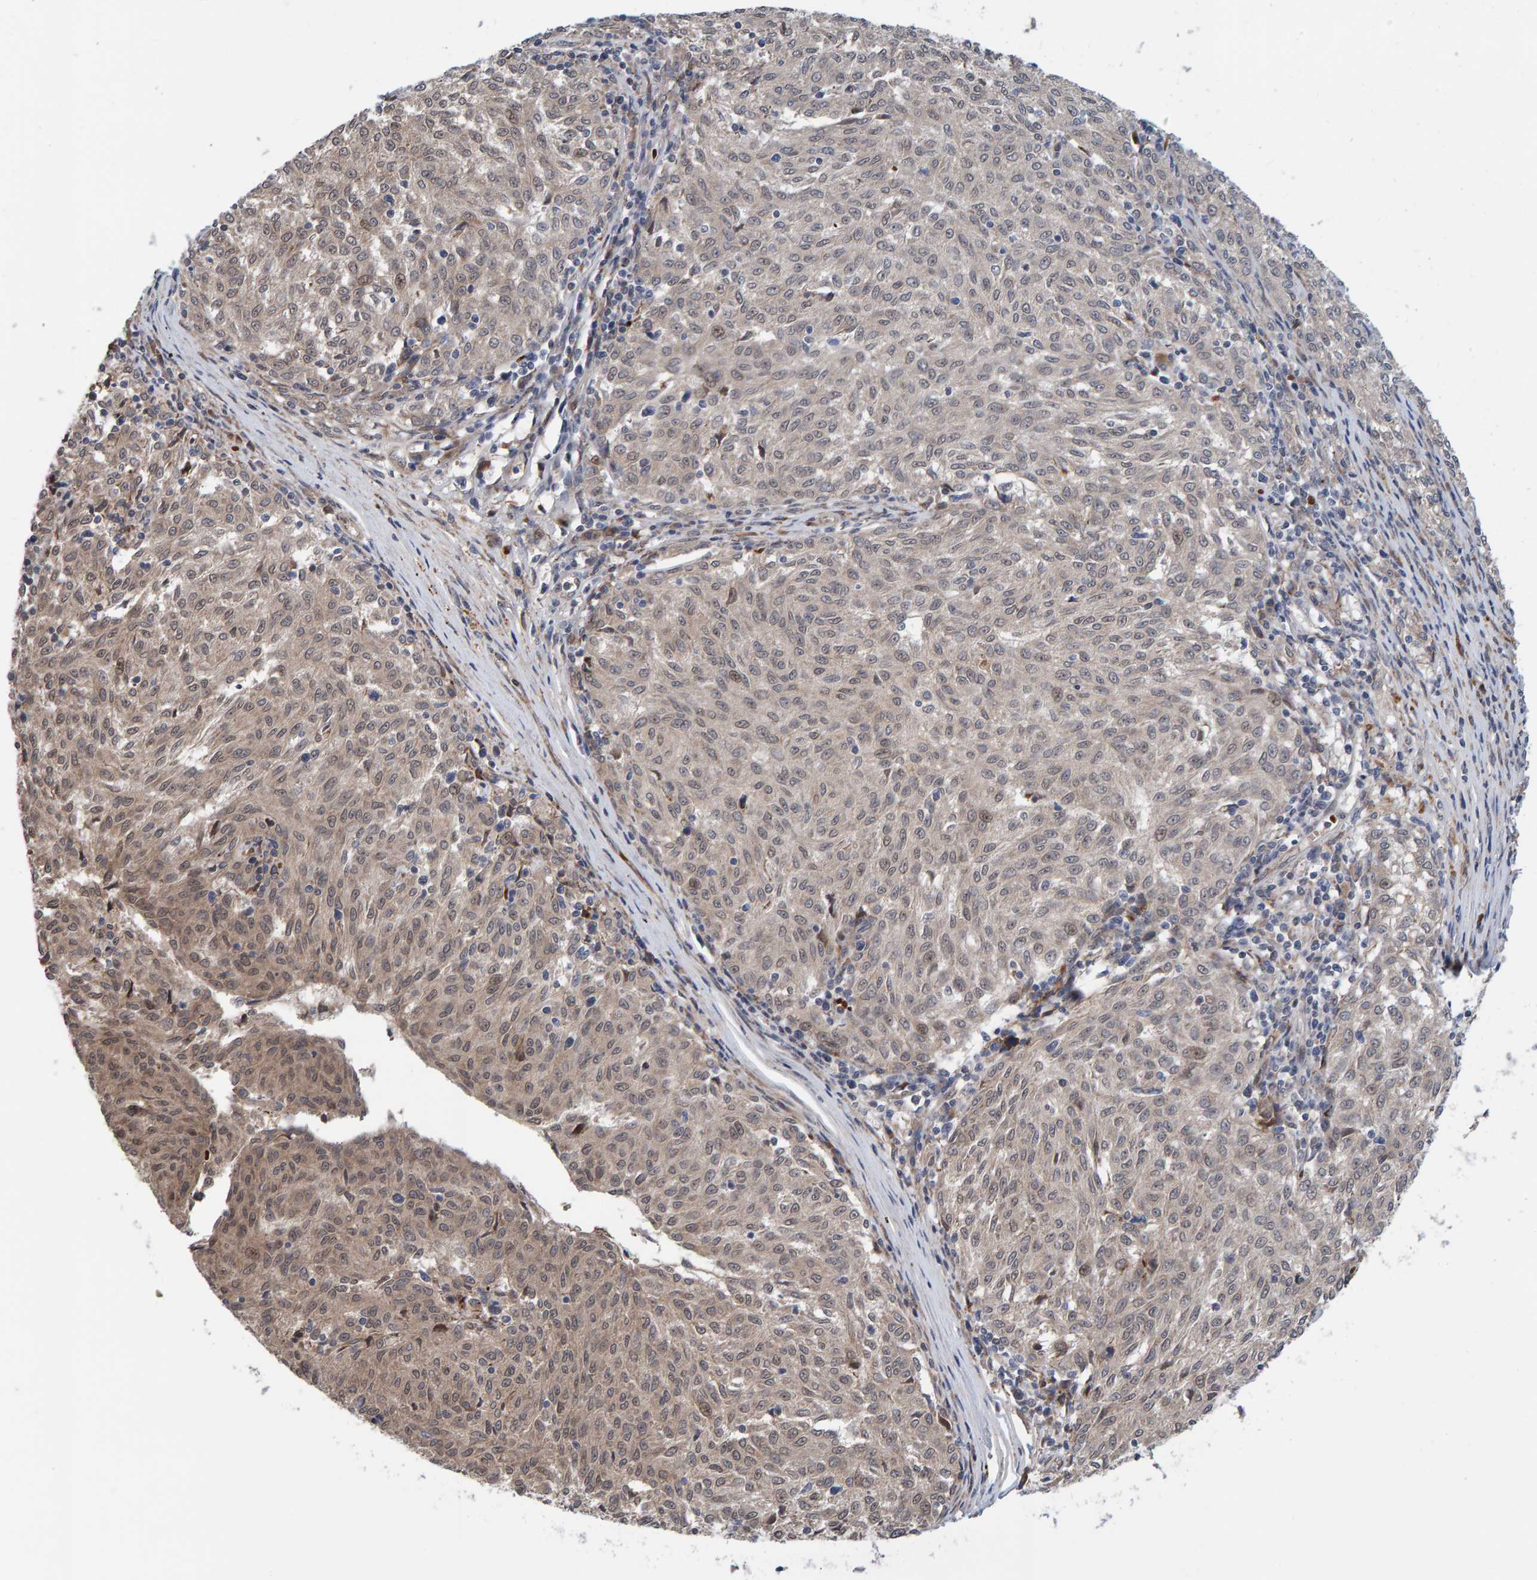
{"staining": {"intensity": "weak", "quantity": ">75%", "location": "cytoplasmic/membranous"}, "tissue": "melanoma", "cell_type": "Tumor cells", "image_type": "cancer", "snomed": [{"axis": "morphology", "description": "Malignant melanoma, NOS"}, {"axis": "topography", "description": "Skin"}], "caption": "The micrograph demonstrates a brown stain indicating the presence of a protein in the cytoplasmic/membranous of tumor cells in melanoma.", "gene": "MFSD6L", "patient": {"sex": "female", "age": 72}}